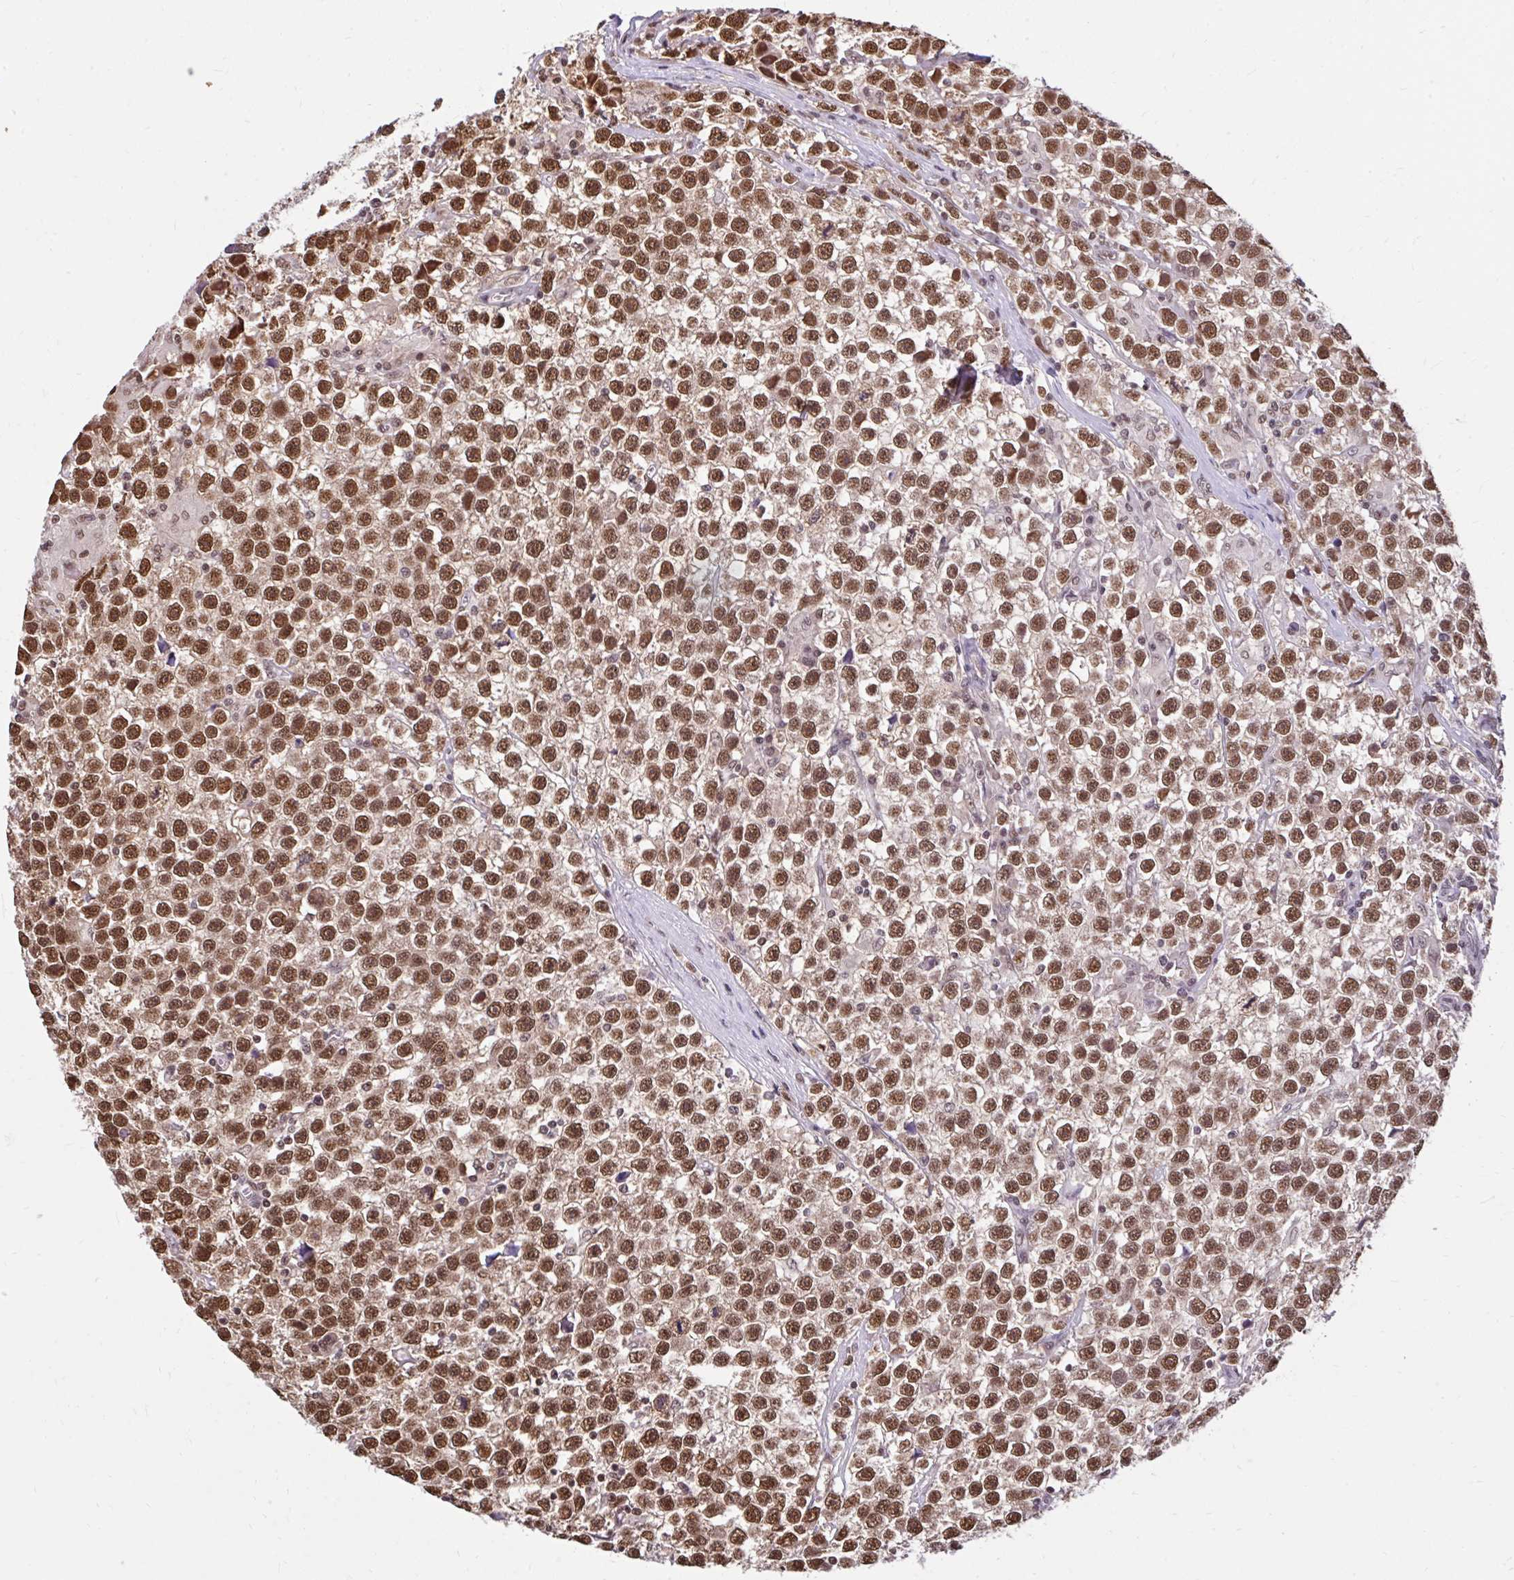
{"staining": {"intensity": "strong", "quantity": ">75%", "location": "nuclear"}, "tissue": "testis cancer", "cell_type": "Tumor cells", "image_type": "cancer", "snomed": [{"axis": "morphology", "description": "Seminoma, NOS"}, {"axis": "topography", "description": "Testis"}], "caption": "Testis cancer (seminoma) was stained to show a protein in brown. There is high levels of strong nuclear staining in approximately >75% of tumor cells.", "gene": "ABCA9", "patient": {"sex": "male", "age": 31}}